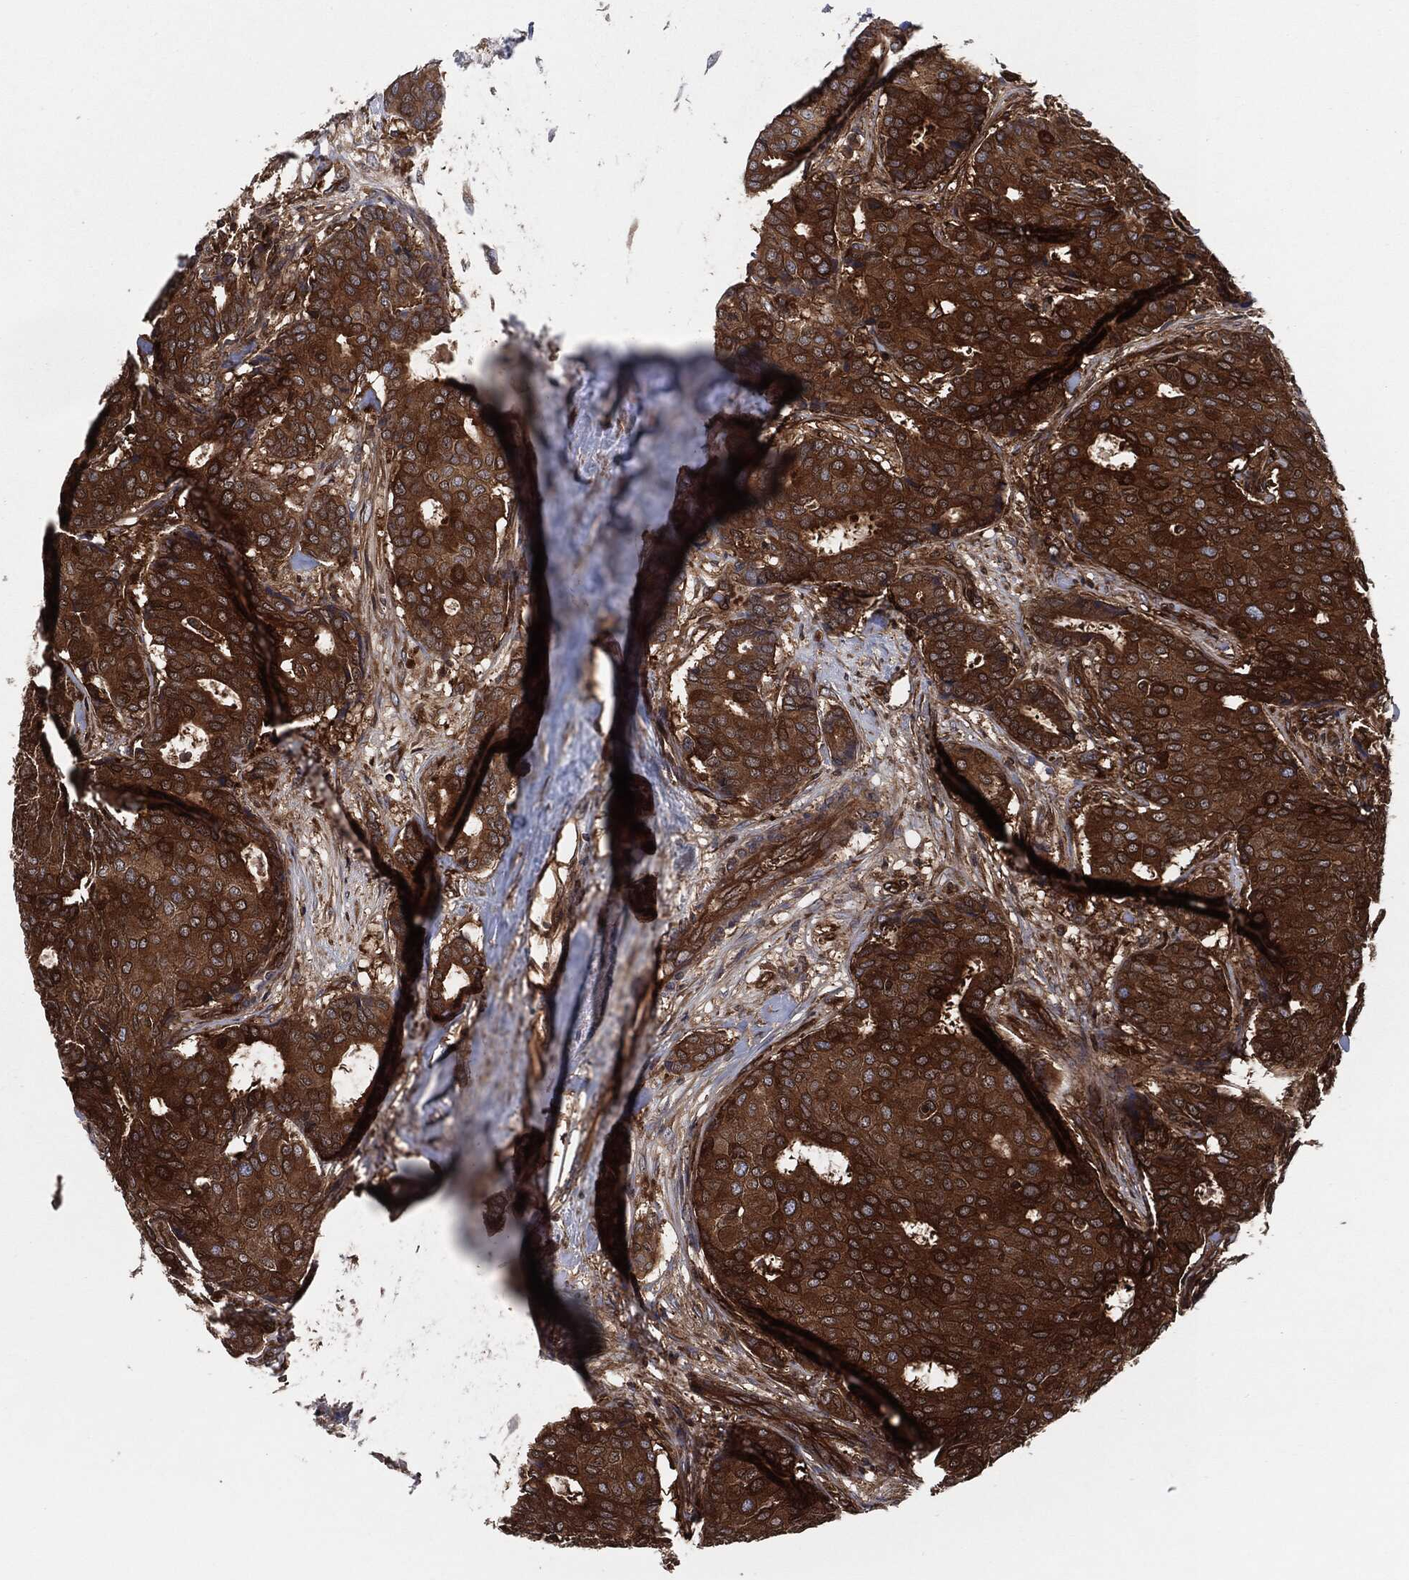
{"staining": {"intensity": "strong", "quantity": ">75%", "location": "cytoplasmic/membranous"}, "tissue": "breast cancer", "cell_type": "Tumor cells", "image_type": "cancer", "snomed": [{"axis": "morphology", "description": "Duct carcinoma"}, {"axis": "topography", "description": "Breast"}], "caption": "Breast cancer (invasive ductal carcinoma) was stained to show a protein in brown. There is high levels of strong cytoplasmic/membranous expression in about >75% of tumor cells.", "gene": "XPNPEP1", "patient": {"sex": "female", "age": 75}}